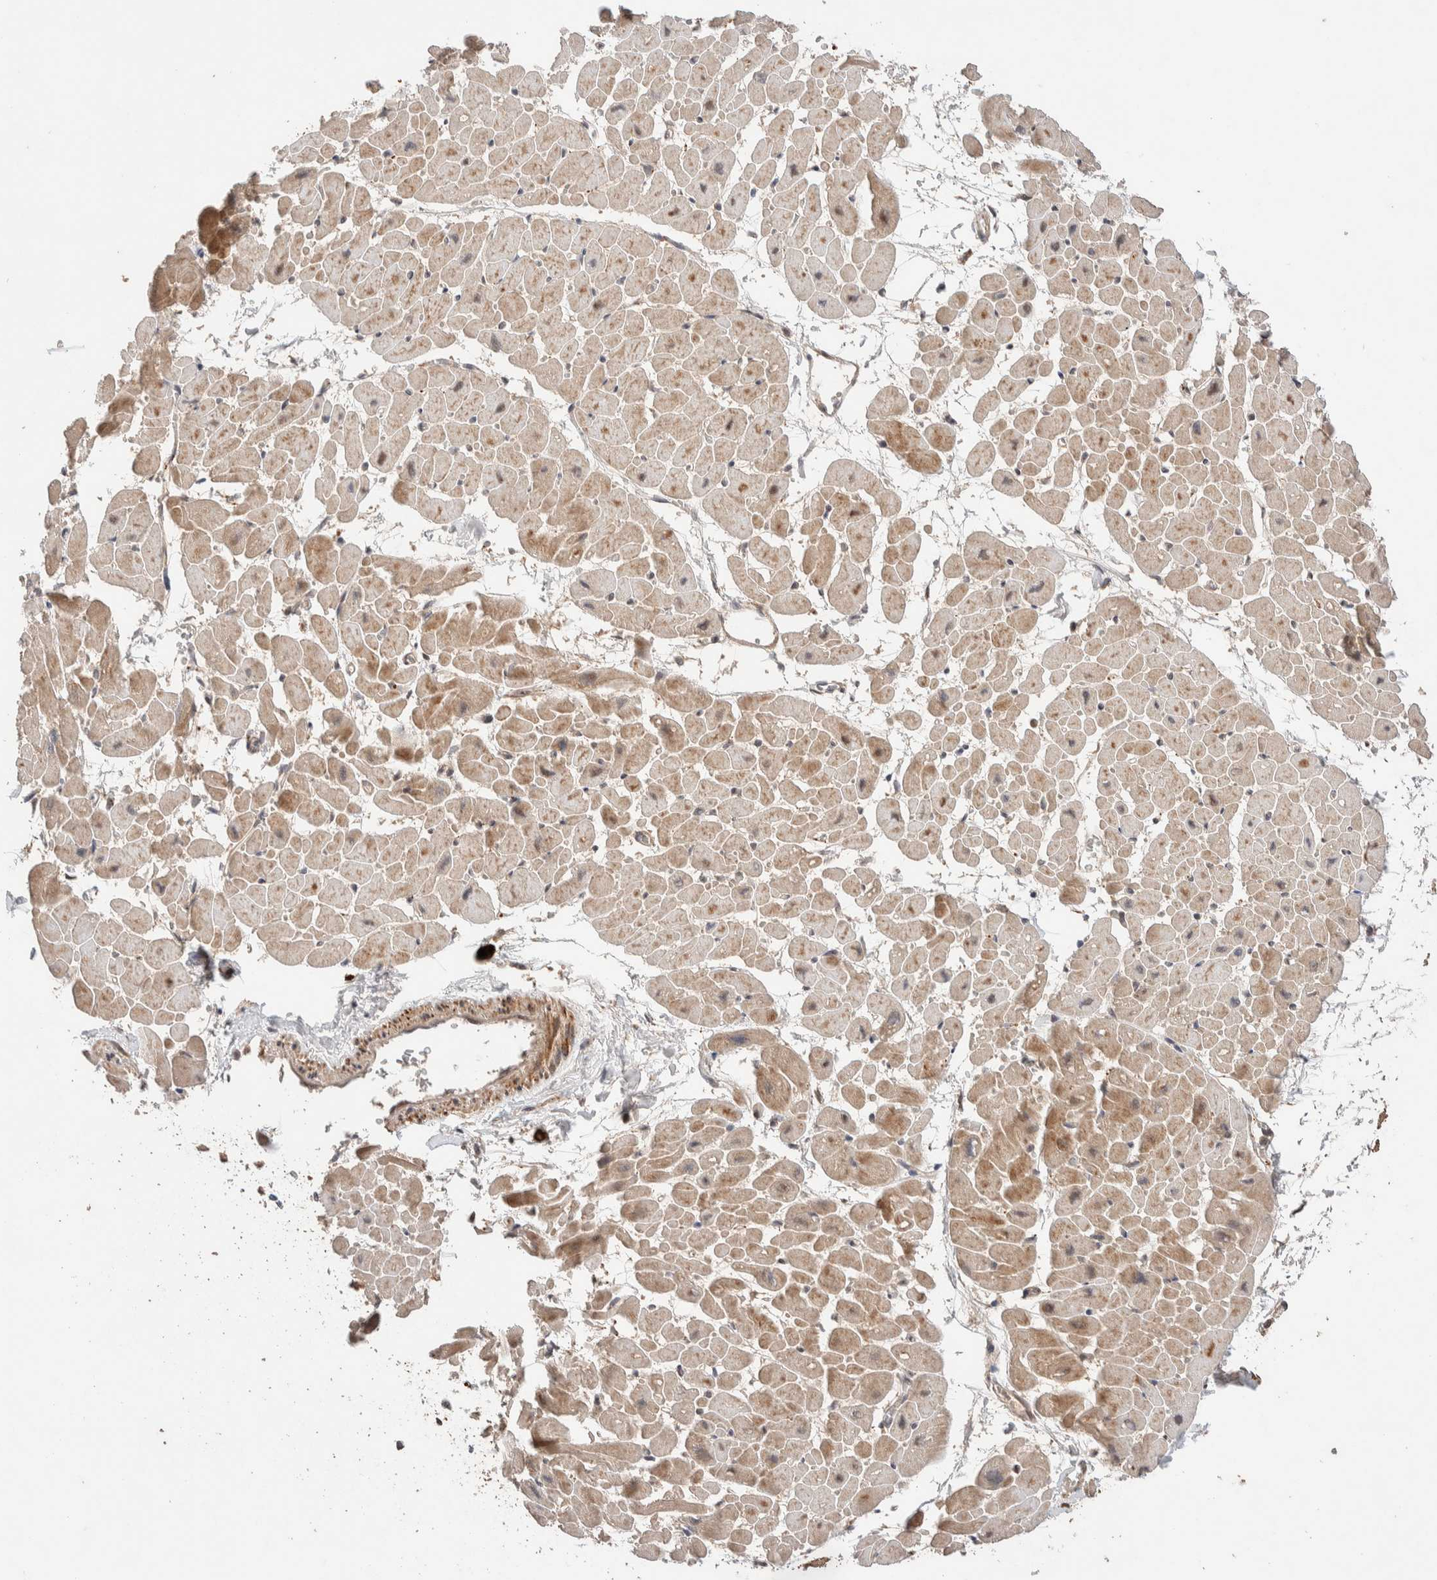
{"staining": {"intensity": "weak", "quantity": ">75%", "location": "cytoplasmic/membranous"}, "tissue": "heart muscle", "cell_type": "Cardiomyocytes", "image_type": "normal", "snomed": [{"axis": "morphology", "description": "Normal tissue, NOS"}, {"axis": "topography", "description": "Heart"}], "caption": "There is low levels of weak cytoplasmic/membranous staining in cardiomyocytes of unremarkable heart muscle, as demonstrated by immunohistochemical staining (brown color).", "gene": "CASK", "patient": {"sex": "male", "age": 45}}